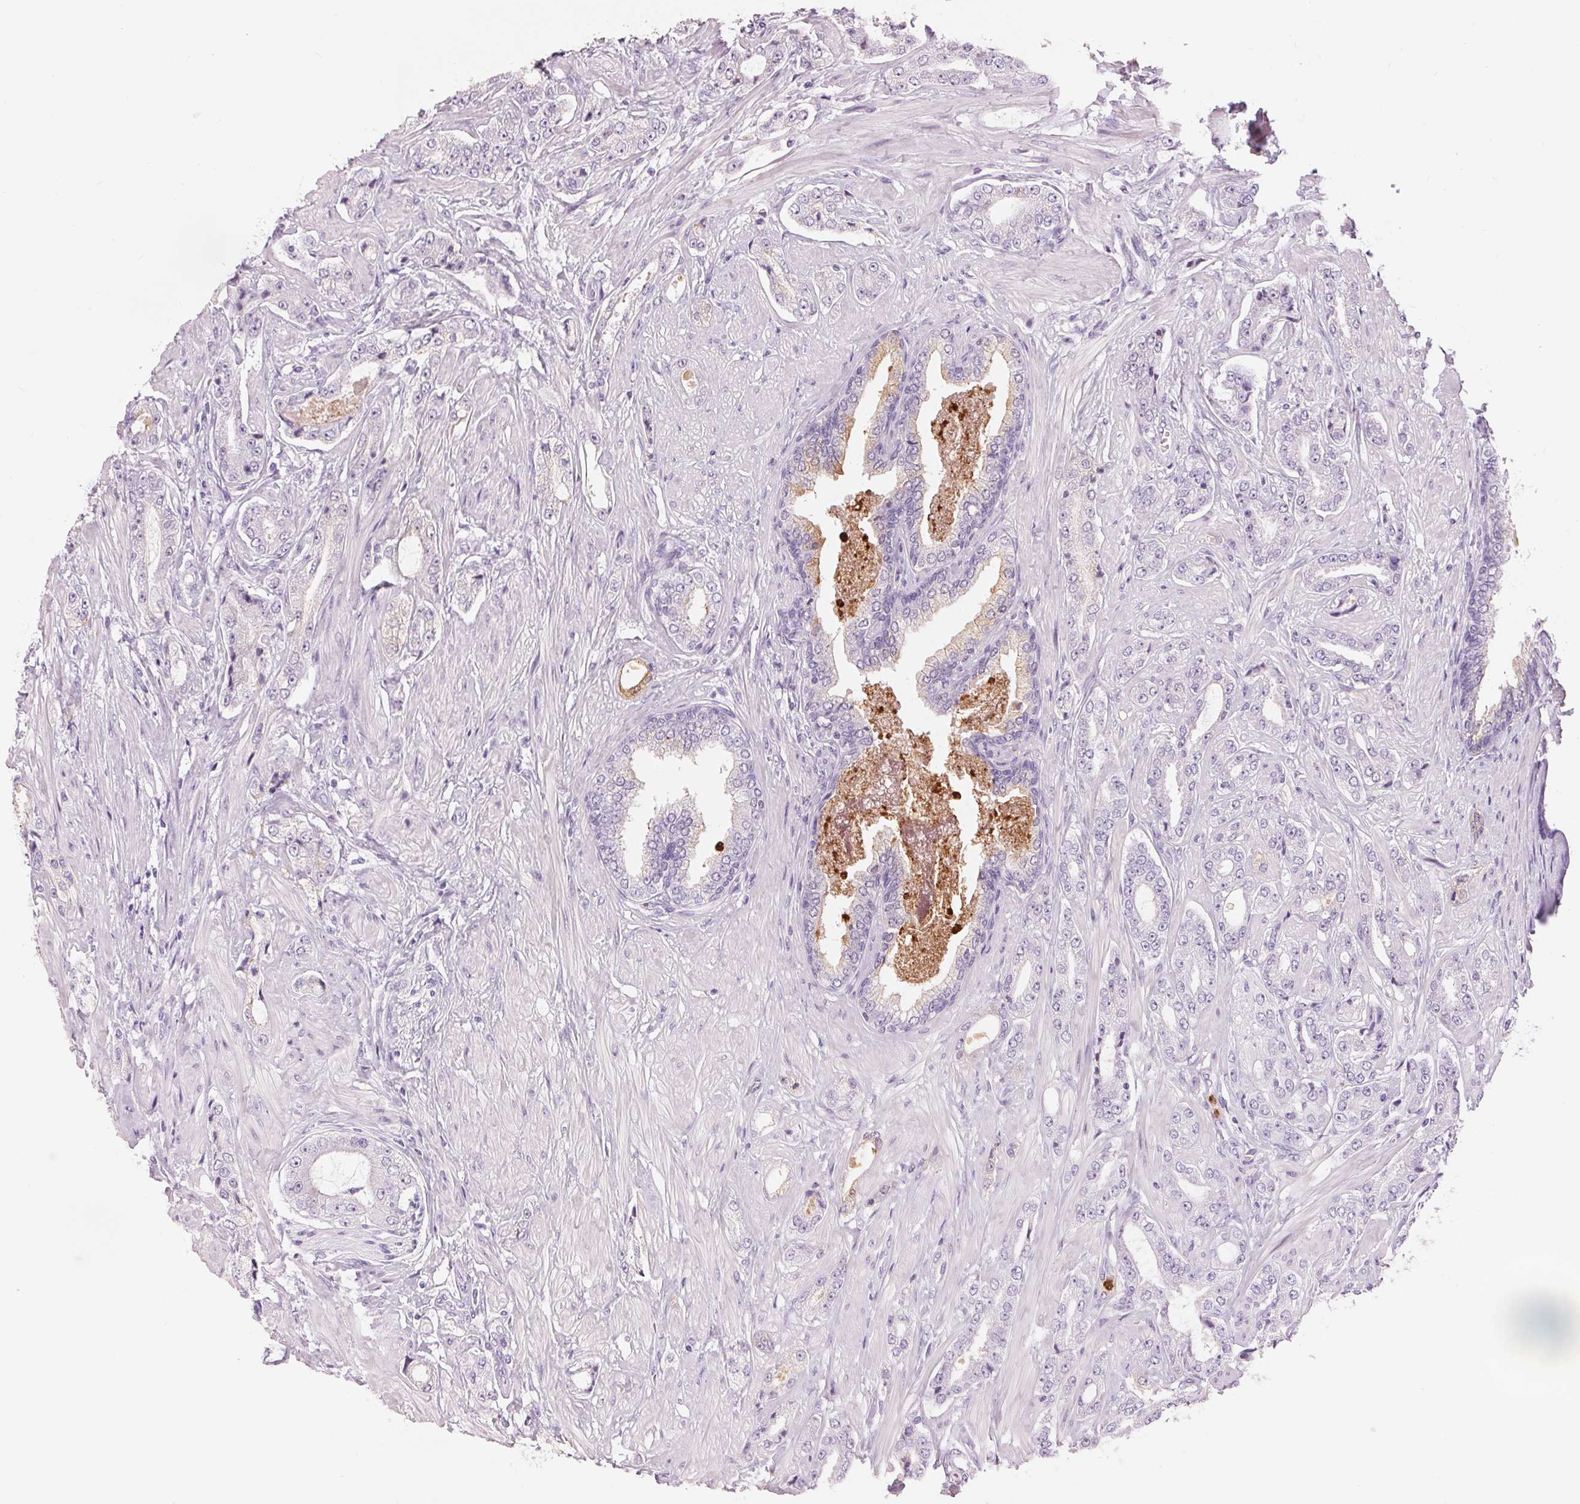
{"staining": {"intensity": "negative", "quantity": "none", "location": "none"}, "tissue": "prostate cancer", "cell_type": "Tumor cells", "image_type": "cancer", "snomed": [{"axis": "morphology", "description": "Adenocarcinoma, Low grade"}, {"axis": "topography", "description": "Prostate"}], "caption": "This photomicrograph is of prostate cancer (low-grade adenocarcinoma) stained with immunohistochemistry (IHC) to label a protein in brown with the nuclei are counter-stained blue. There is no staining in tumor cells. (Brightfield microscopy of DAB (3,3'-diaminobenzidine) immunohistochemistry (IHC) at high magnification).", "gene": "KLK7", "patient": {"sex": "male", "age": 55}}